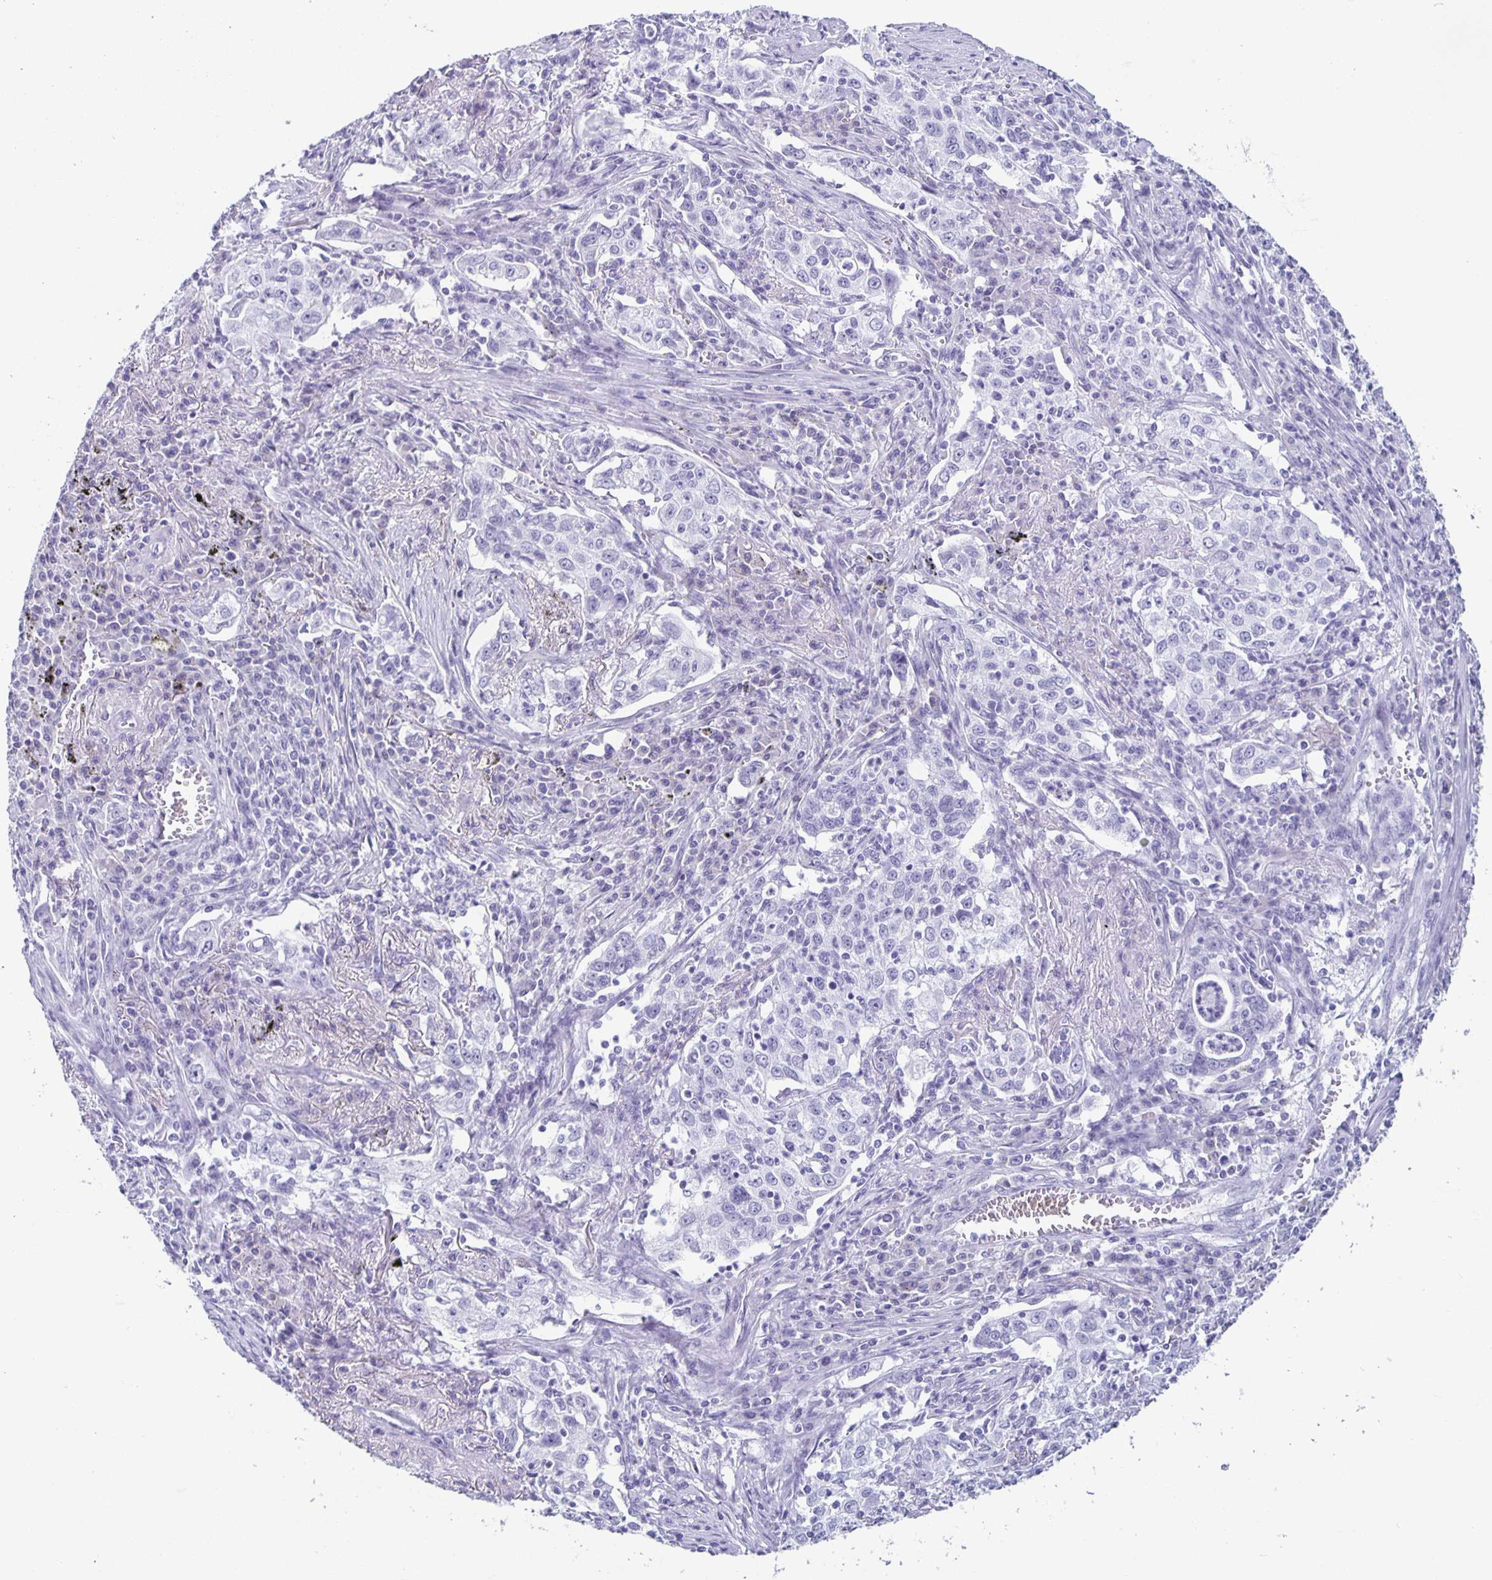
{"staining": {"intensity": "negative", "quantity": "none", "location": "none"}, "tissue": "lung cancer", "cell_type": "Tumor cells", "image_type": "cancer", "snomed": [{"axis": "morphology", "description": "Squamous cell carcinoma, NOS"}, {"axis": "topography", "description": "Lung"}], "caption": "The IHC image has no significant staining in tumor cells of lung cancer (squamous cell carcinoma) tissue.", "gene": "TPPP", "patient": {"sex": "male", "age": 71}}